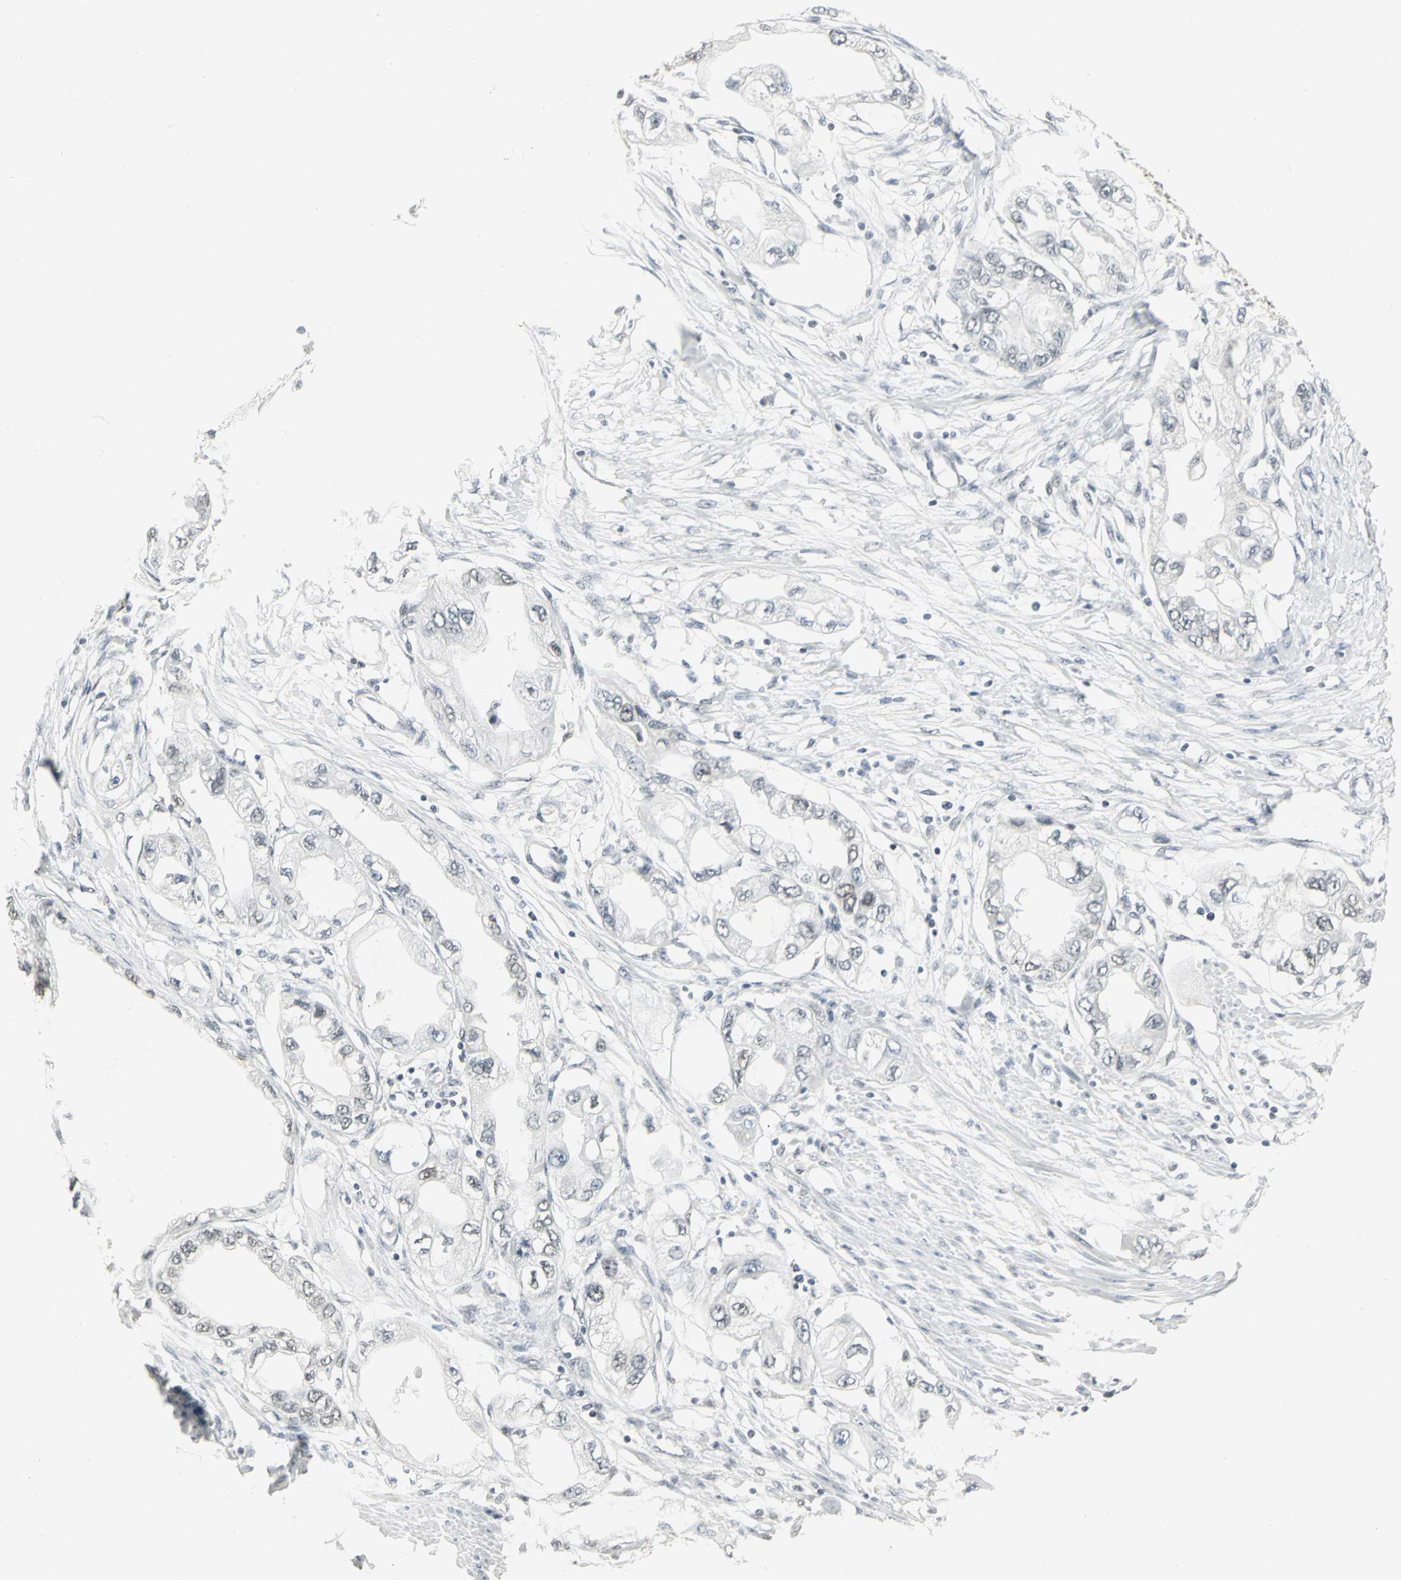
{"staining": {"intensity": "moderate", "quantity": "25%-75%", "location": "nuclear"}, "tissue": "endometrial cancer", "cell_type": "Tumor cells", "image_type": "cancer", "snomed": [{"axis": "morphology", "description": "Adenocarcinoma, NOS"}, {"axis": "topography", "description": "Endometrium"}], "caption": "High-power microscopy captured an IHC photomicrograph of endometrial cancer, revealing moderate nuclear expression in about 25%-75% of tumor cells.", "gene": "CBX3", "patient": {"sex": "female", "age": 67}}